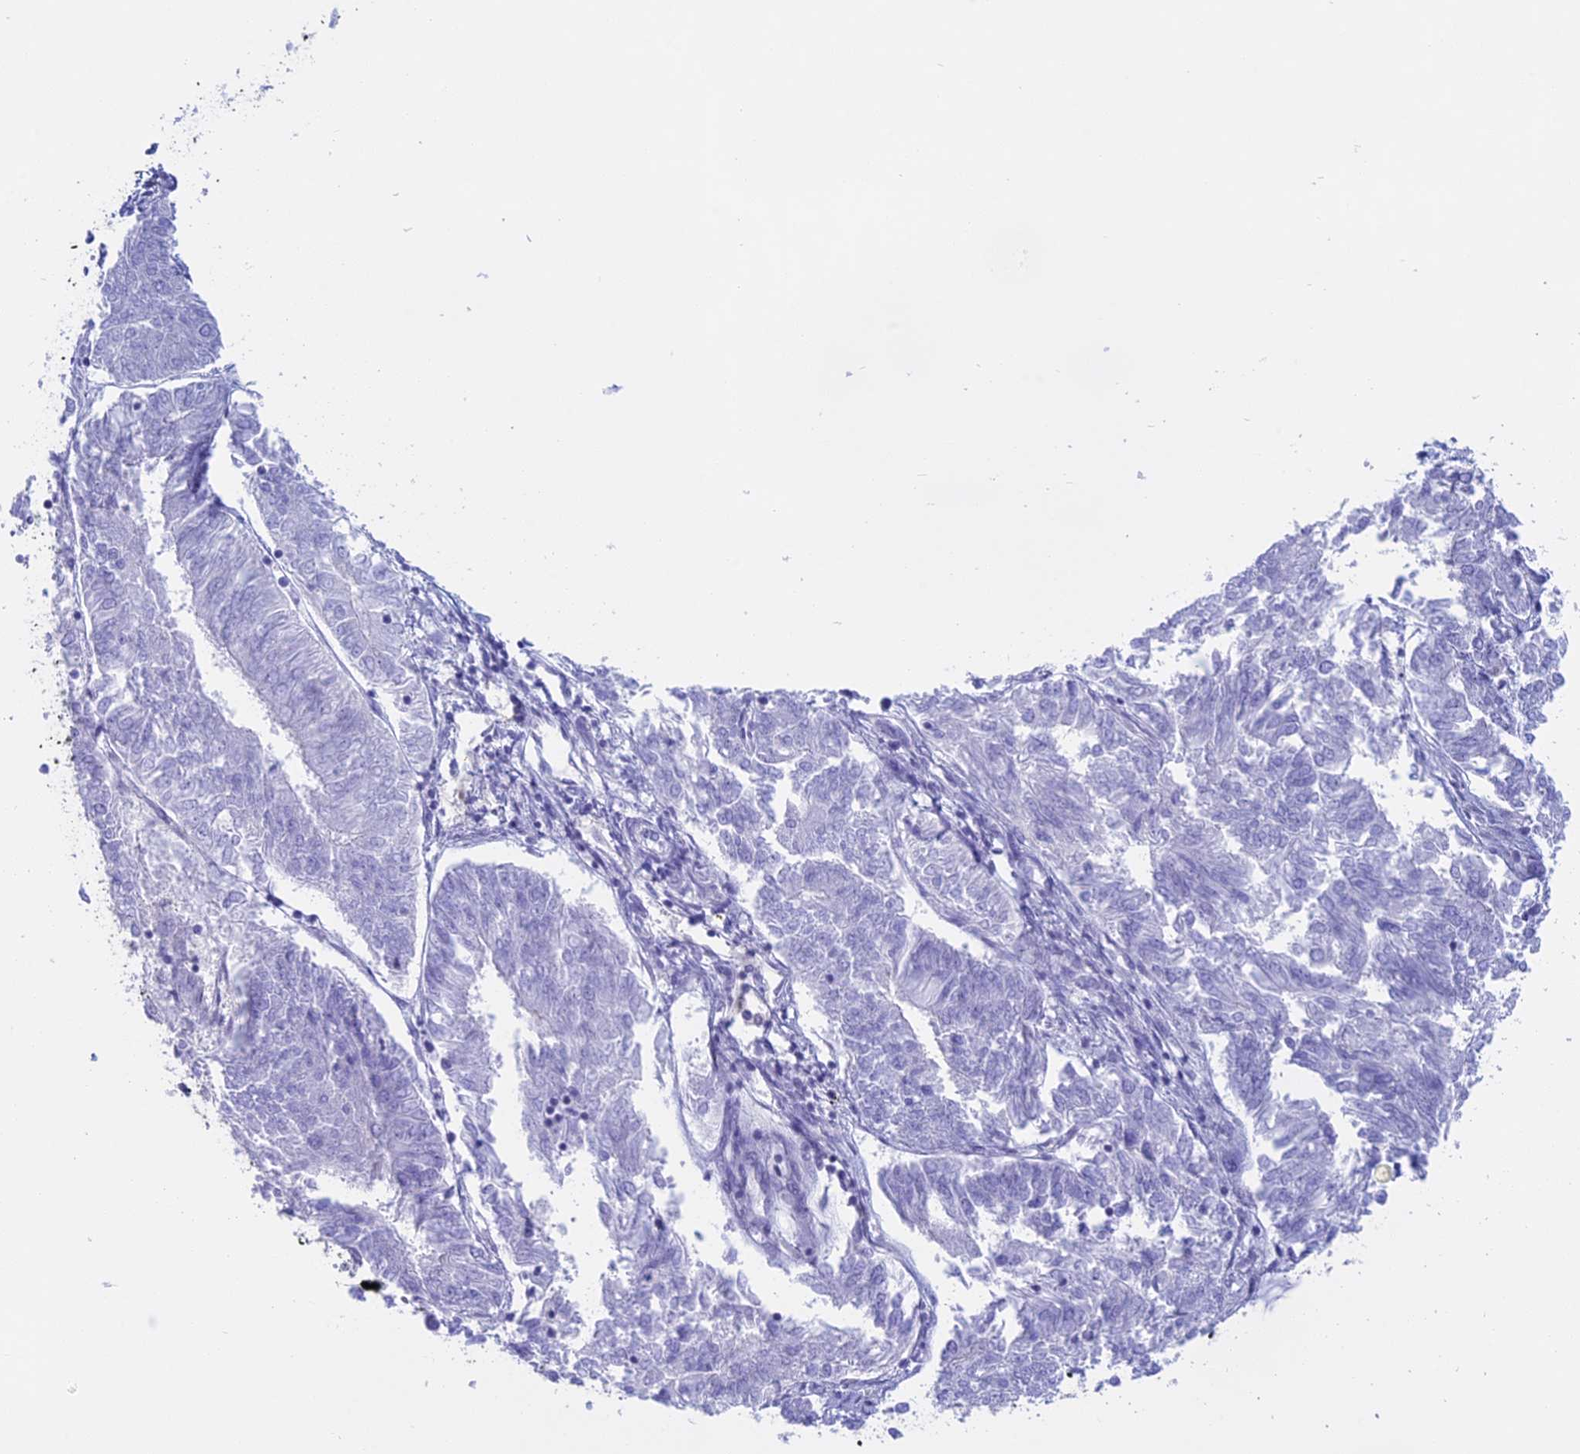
{"staining": {"intensity": "negative", "quantity": "none", "location": "none"}, "tissue": "endometrial cancer", "cell_type": "Tumor cells", "image_type": "cancer", "snomed": [{"axis": "morphology", "description": "Adenocarcinoma, NOS"}, {"axis": "topography", "description": "Endometrium"}], "caption": "This is an IHC micrograph of human adenocarcinoma (endometrial). There is no staining in tumor cells.", "gene": "RP1", "patient": {"sex": "female", "age": 58}}